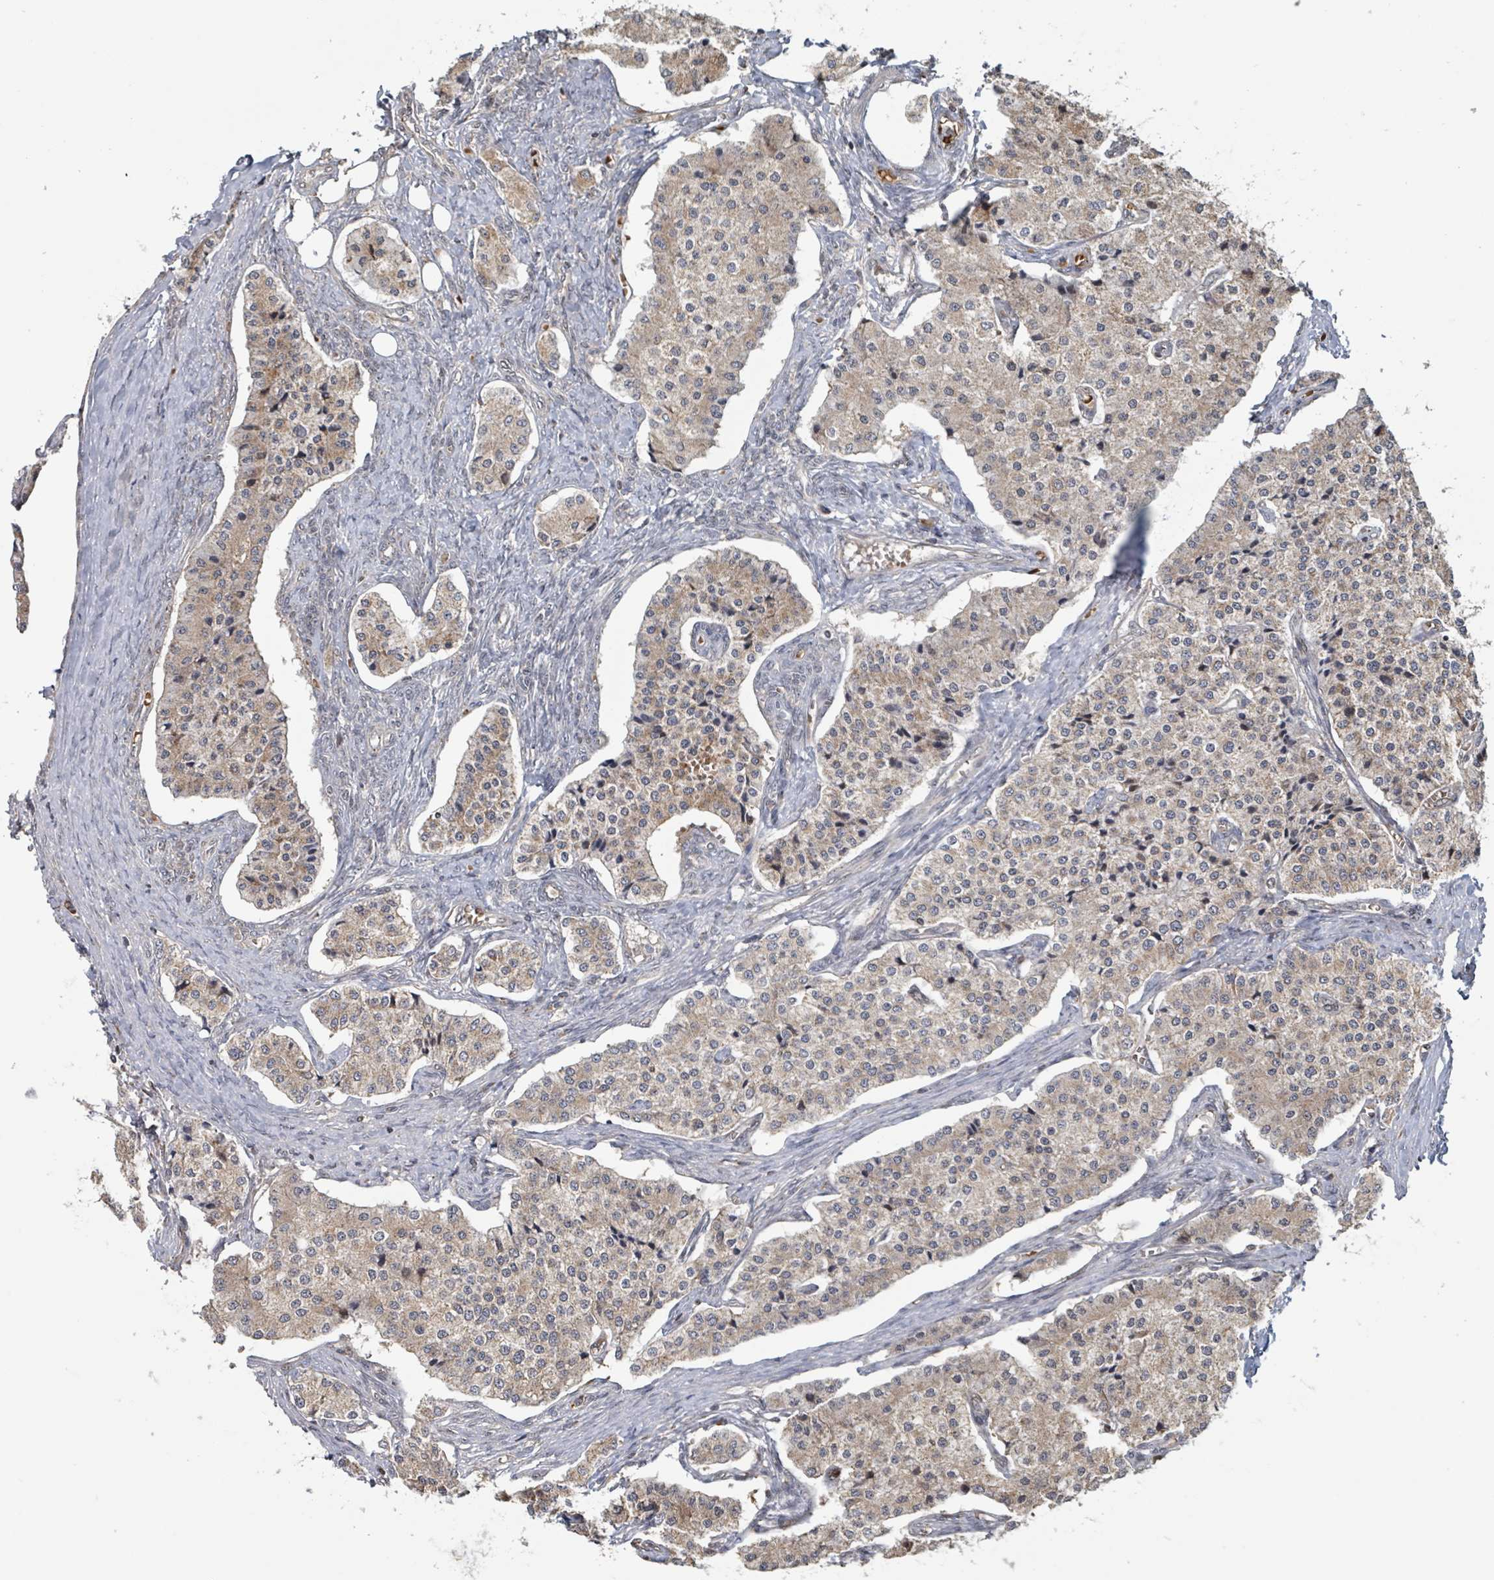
{"staining": {"intensity": "weak", "quantity": "25%-75%", "location": "cytoplasmic/membranous"}, "tissue": "carcinoid", "cell_type": "Tumor cells", "image_type": "cancer", "snomed": [{"axis": "morphology", "description": "Carcinoid, malignant, NOS"}, {"axis": "topography", "description": "Colon"}], "caption": "An immunohistochemistry photomicrograph of neoplastic tissue is shown. Protein staining in brown highlights weak cytoplasmic/membranous positivity in carcinoid within tumor cells. The staining was performed using DAB, with brown indicating positive protein expression. Nuclei are stained blue with hematoxylin.", "gene": "HIVEP1", "patient": {"sex": "female", "age": 52}}